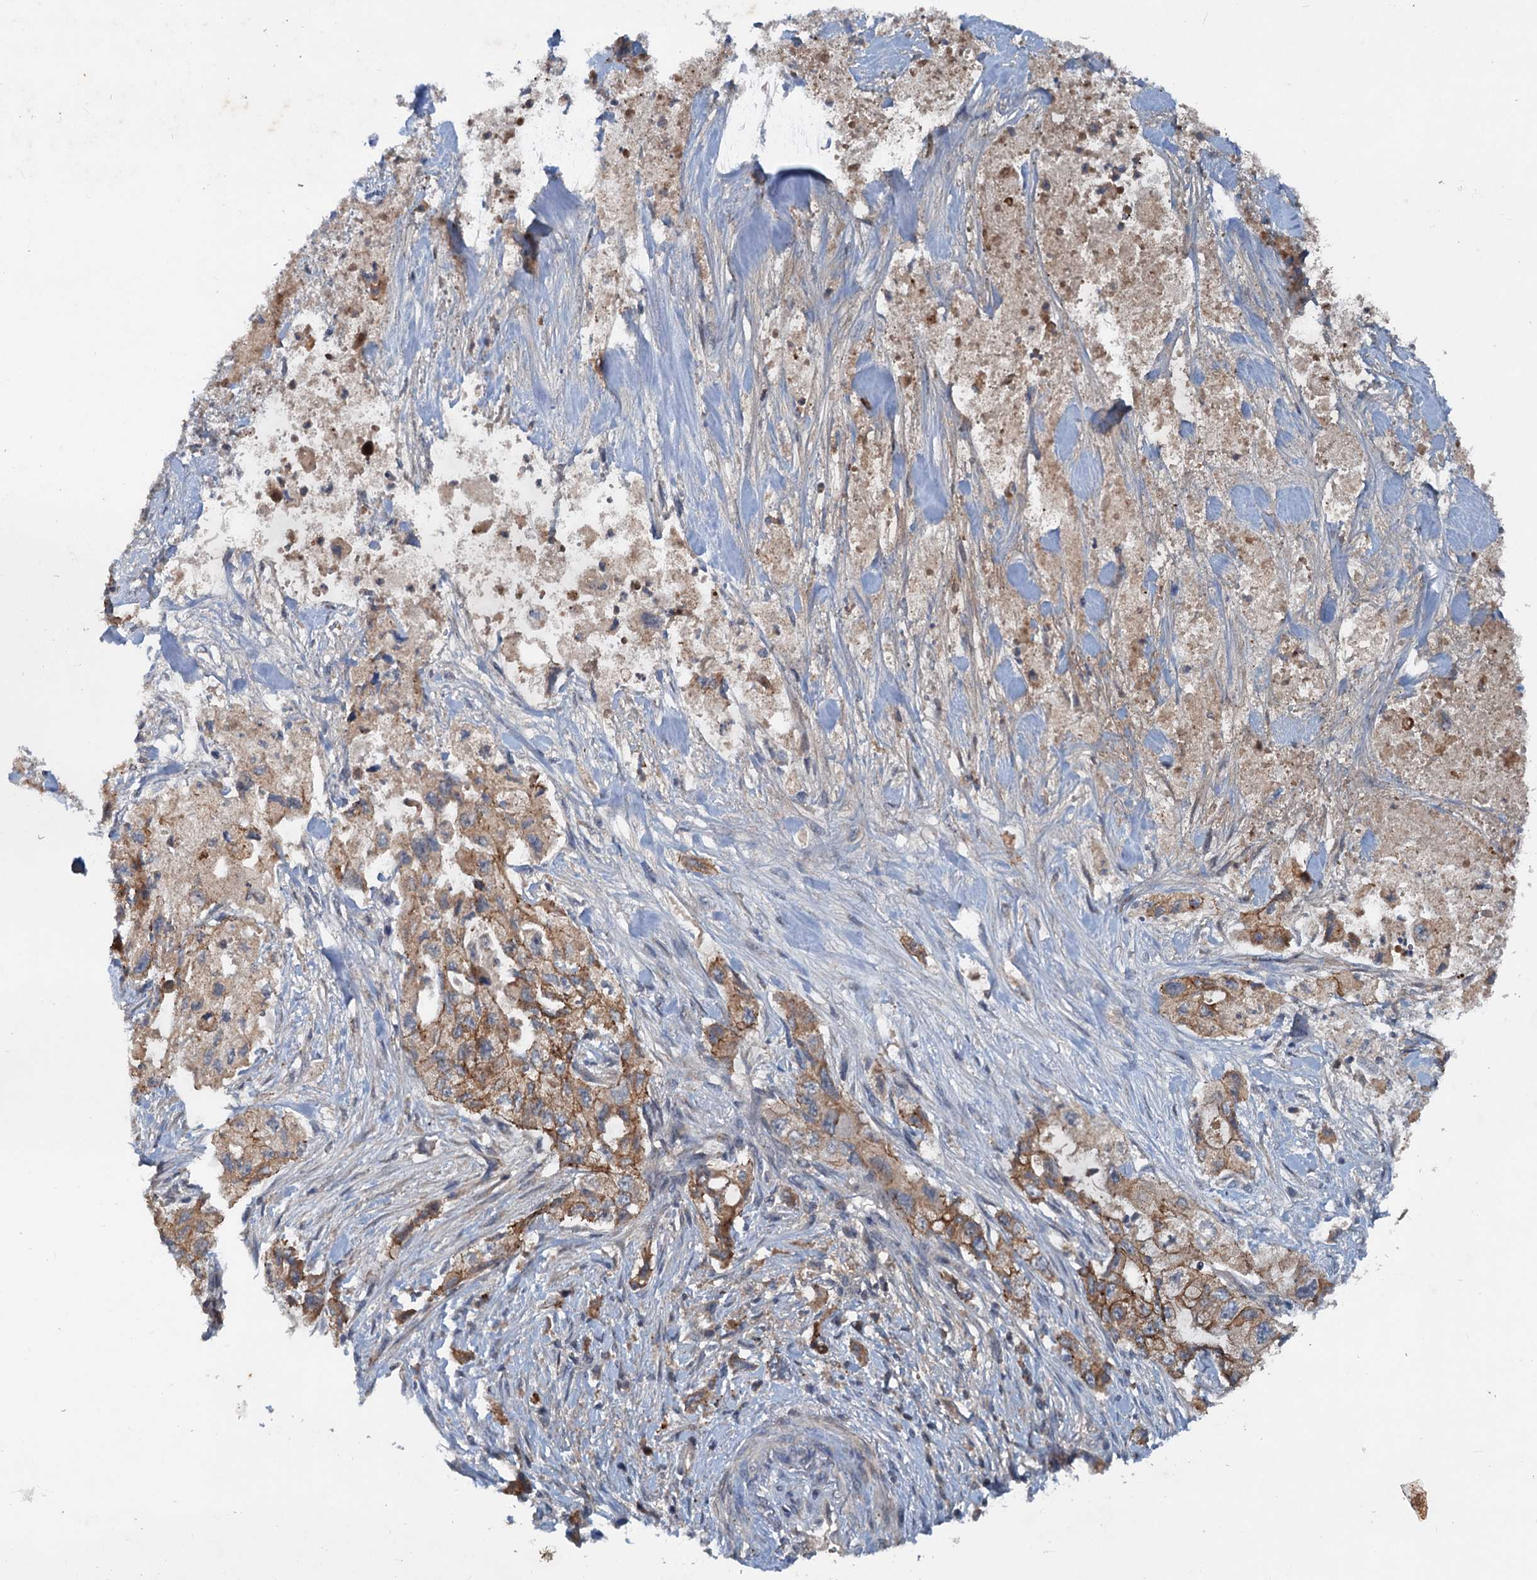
{"staining": {"intensity": "moderate", "quantity": ">75%", "location": "cytoplasmic/membranous"}, "tissue": "pancreatic cancer", "cell_type": "Tumor cells", "image_type": "cancer", "snomed": [{"axis": "morphology", "description": "Adenocarcinoma, NOS"}, {"axis": "topography", "description": "Pancreas"}], "caption": "Brown immunohistochemical staining in pancreatic cancer exhibits moderate cytoplasmic/membranous staining in about >75% of tumor cells. (IHC, brightfield microscopy, high magnification).", "gene": "N4BP2L2", "patient": {"sex": "female", "age": 73}}